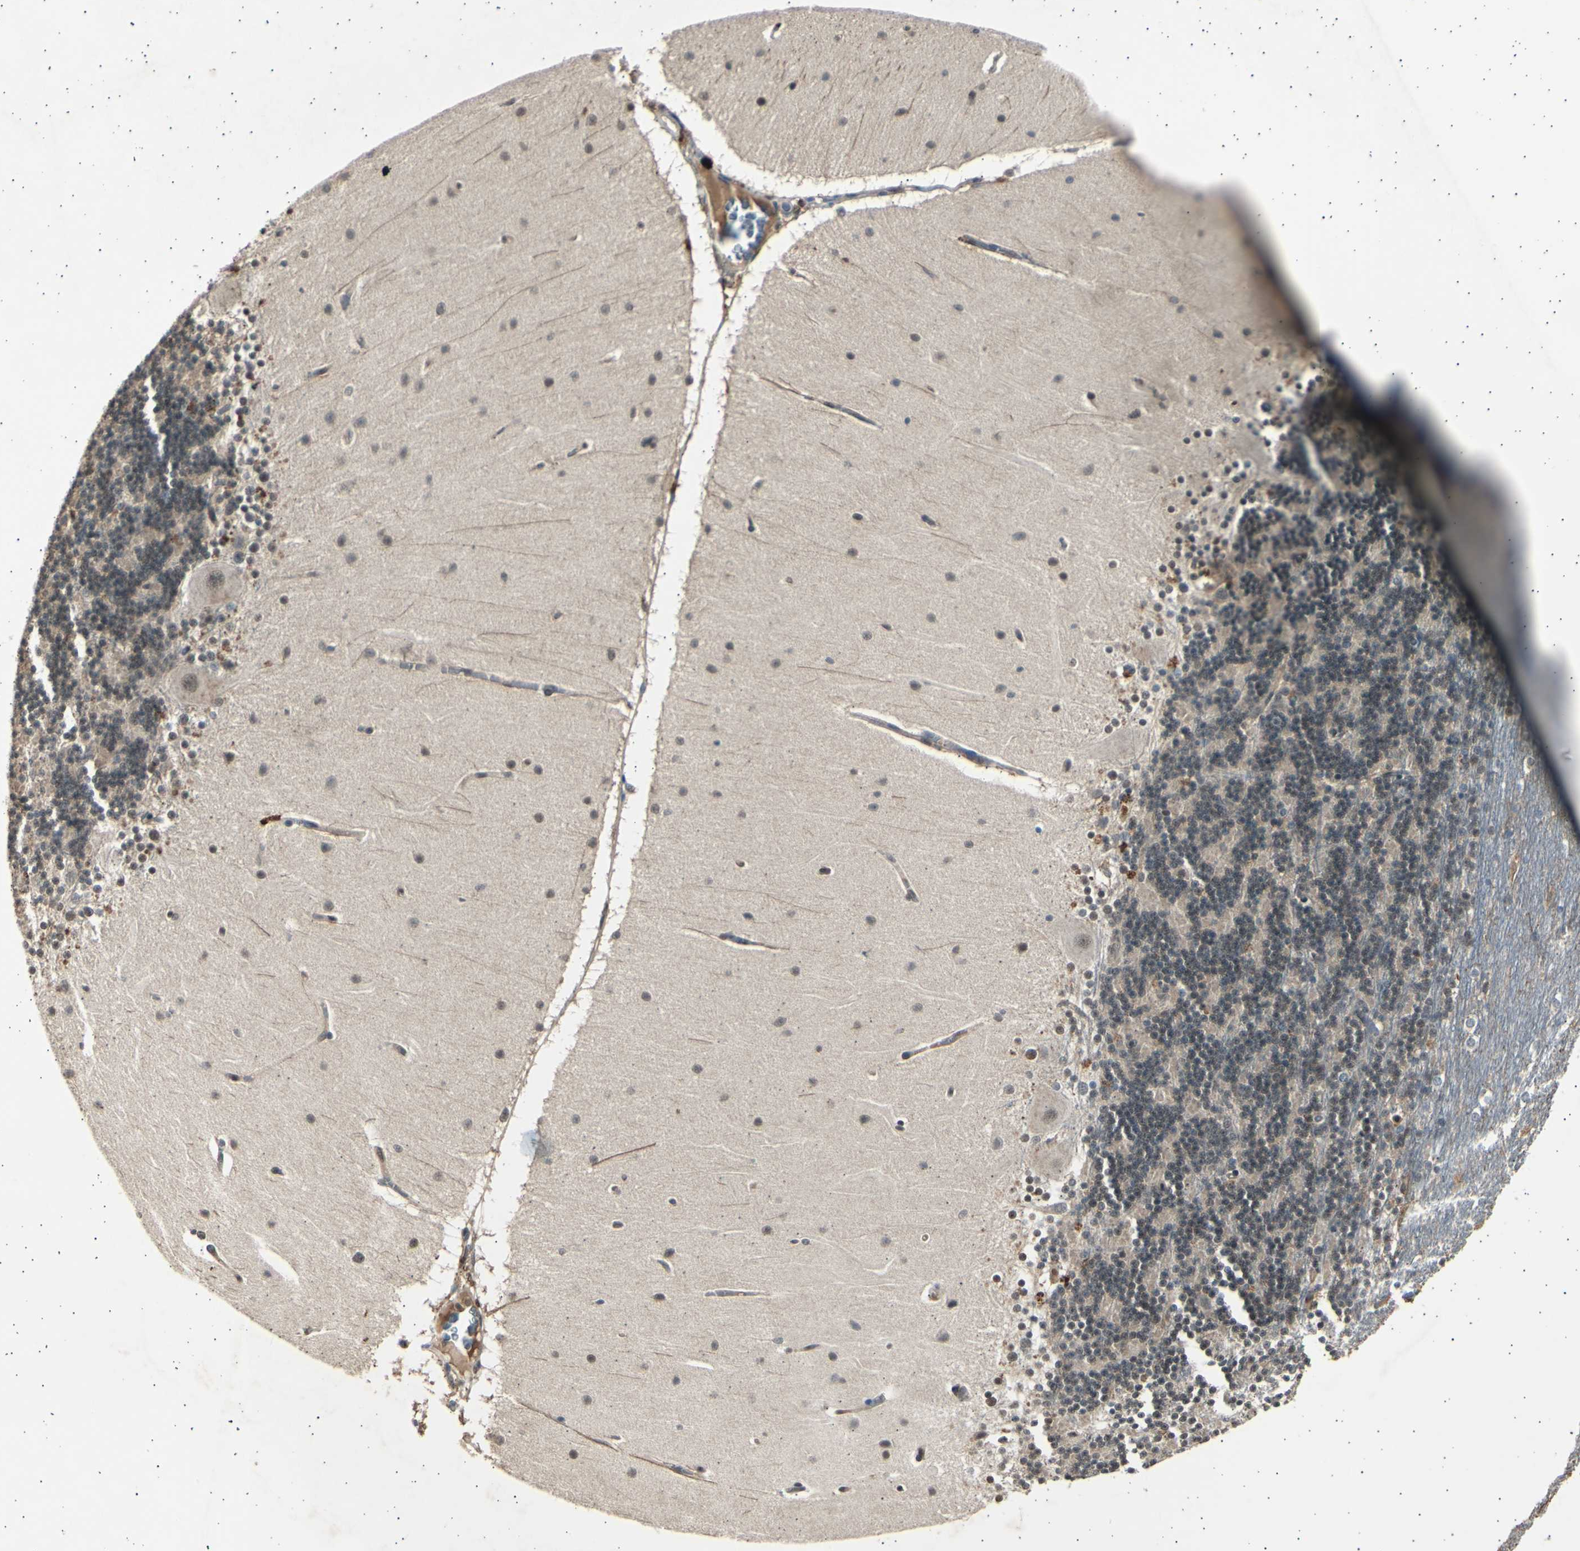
{"staining": {"intensity": "weak", "quantity": "25%-75%", "location": "nuclear"}, "tissue": "cerebellum", "cell_type": "Cells in granular layer", "image_type": "normal", "snomed": [{"axis": "morphology", "description": "Normal tissue, NOS"}, {"axis": "topography", "description": "Cerebellum"}], "caption": "Immunohistochemical staining of benign cerebellum displays weak nuclear protein positivity in about 25%-75% of cells in granular layer.", "gene": "PSMD5", "patient": {"sex": "female", "age": 54}}